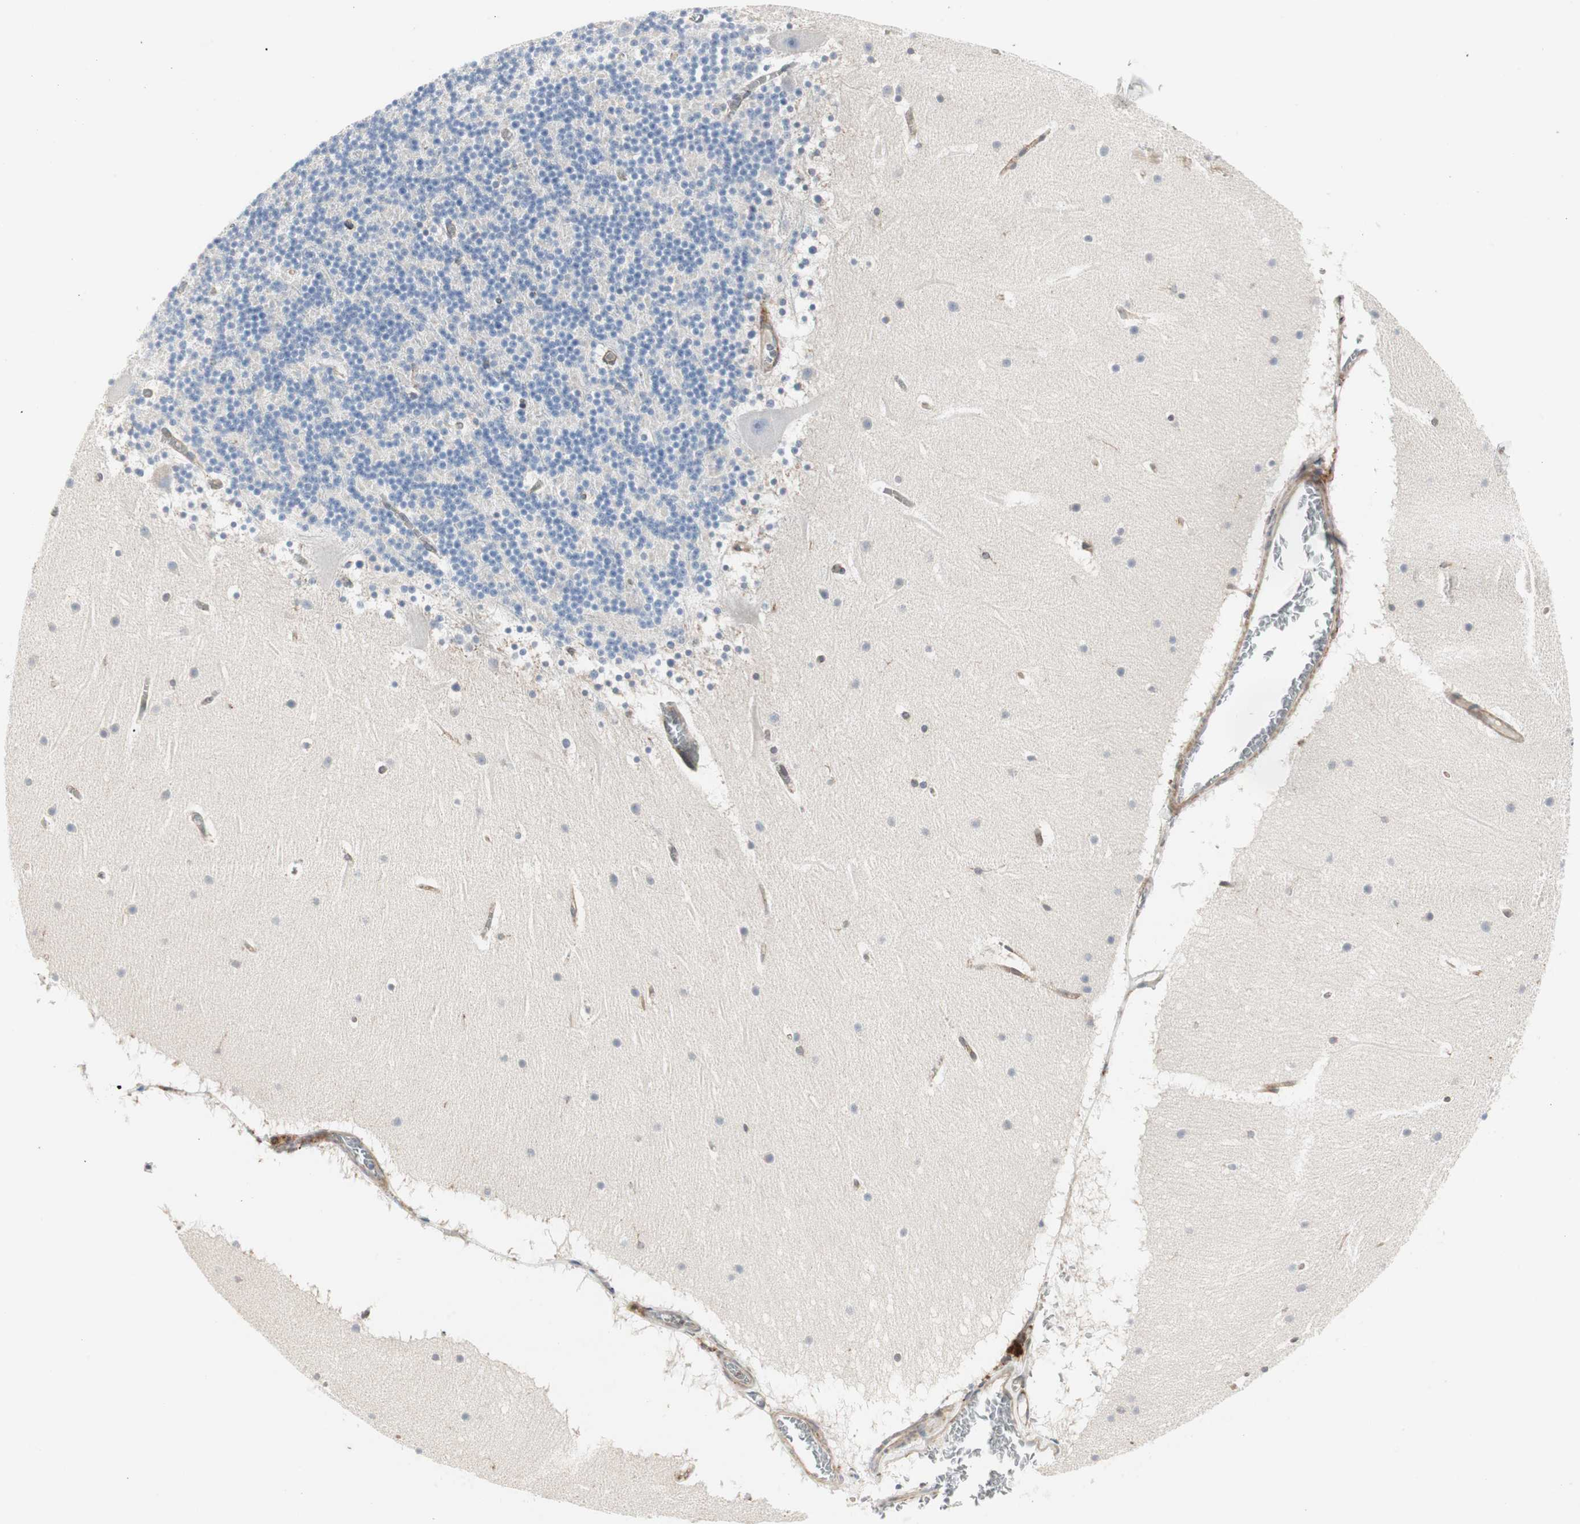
{"staining": {"intensity": "negative", "quantity": "none", "location": "none"}, "tissue": "cerebellum", "cell_type": "Cells in granular layer", "image_type": "normal", "snomed": [{"axis": "morphology", "description": "Normal tissue, NOS"}, {"axis": "topography", "description": "Cerebellum"}], "caption": "Immunohistochemistry (IHC) histopathology image of unremarkable cerebellum: human cerebellum stained with DAB (3,3'-diaminobenzidine) shows no significant protein positivity in cells in granular layer.", "gene": "H6PD", "patient": {"sex": "male", "age": 45}}